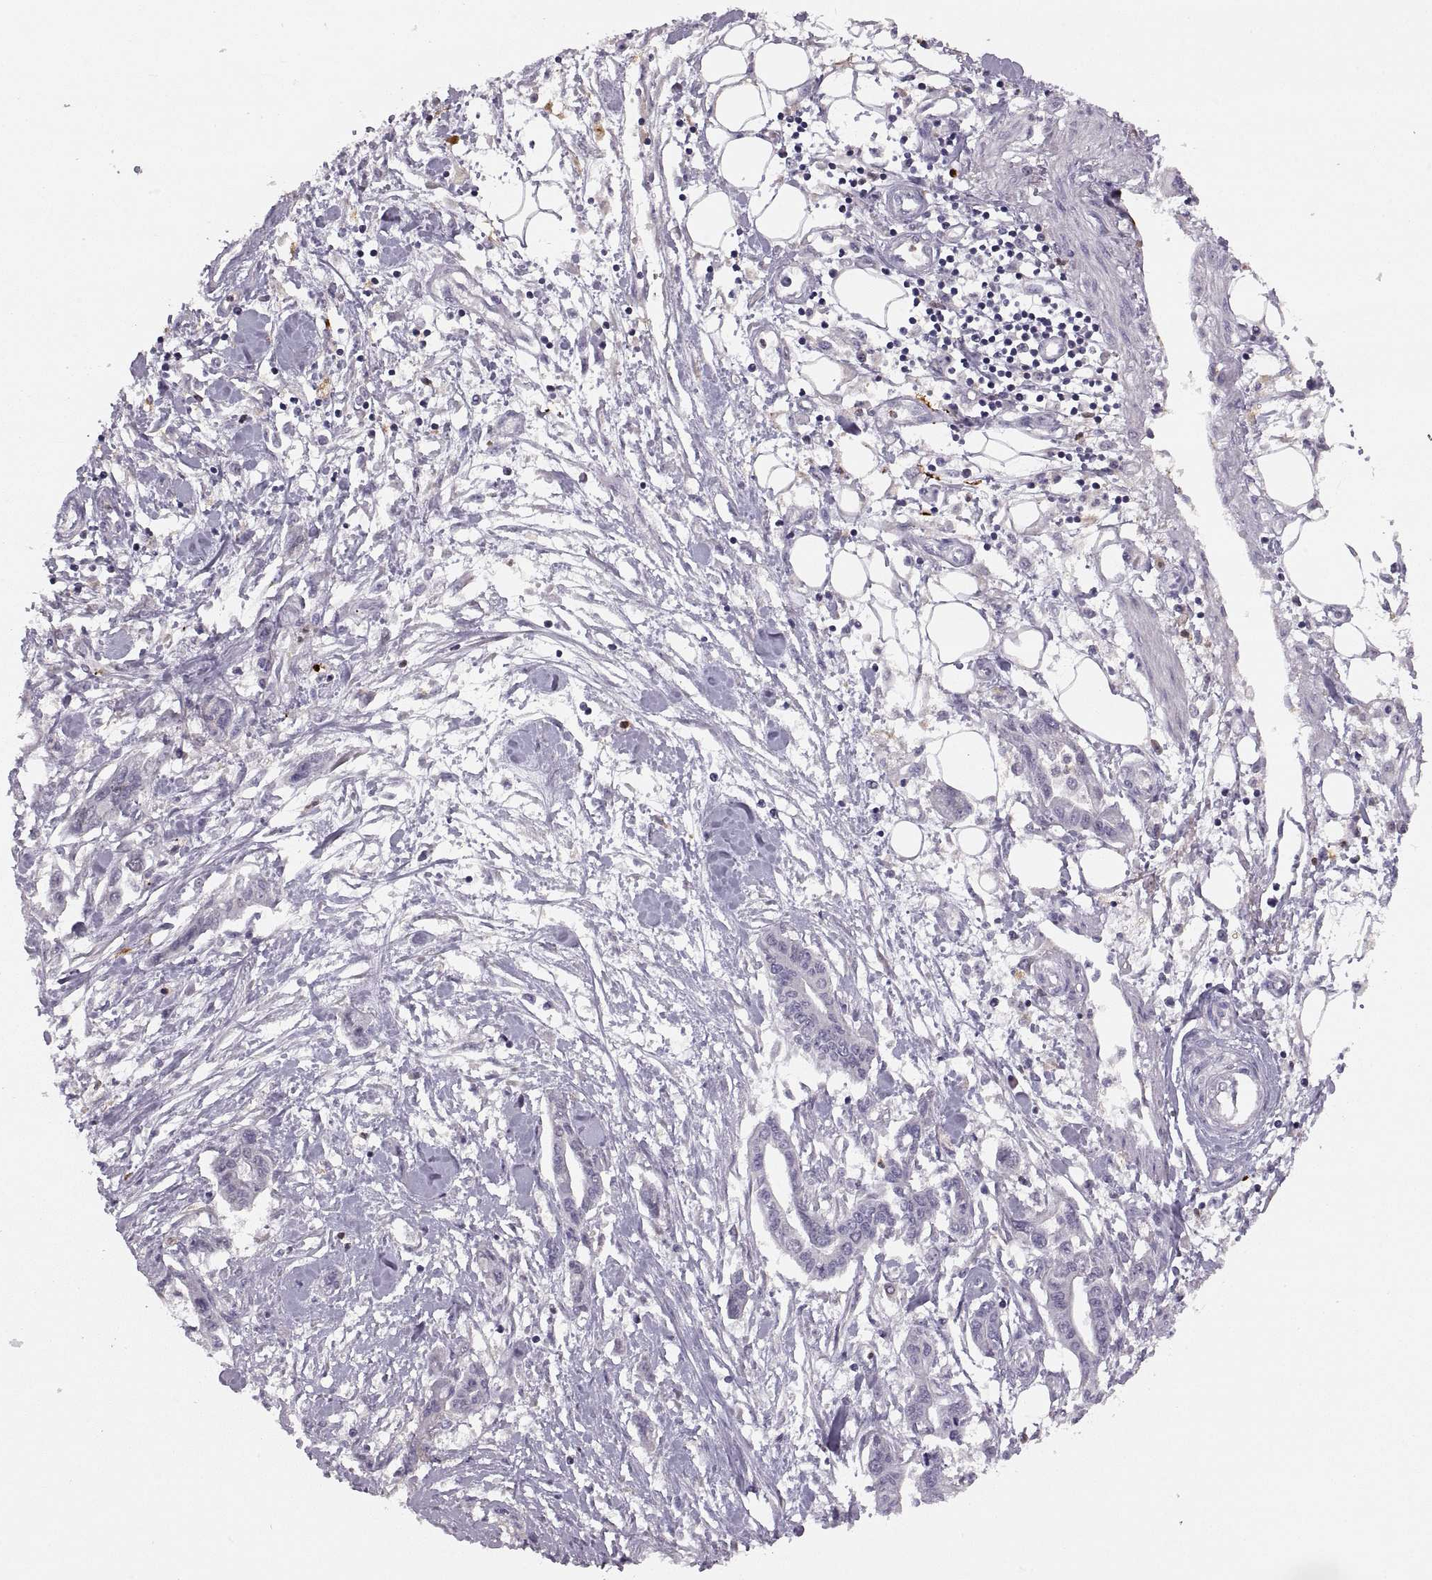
{"staining": {"intensity": "negative", "quantity": "none", "location": "none"}, "tissue": "pancreatic cancer", "cell_type": "Tumor cells", "image_type": "cancer", "snomed": [{"axis": "morphology", "description": "Adenocarcinoma, NOS"}, {"axis": "topography", "description": "Pancreas"}], "caption": "IHC micrograph of human pancreatic adenocarcinoma stained for a protein (brown), which displays no staining in tumor cells. (Stains: DAB immunohistochemistry (IHC) with hematoxylin counter stain, Microscopy: brightfield microscopy at high magnification).", "gene": "ADH6", "patient": {"sex": "male", "age": 60}}